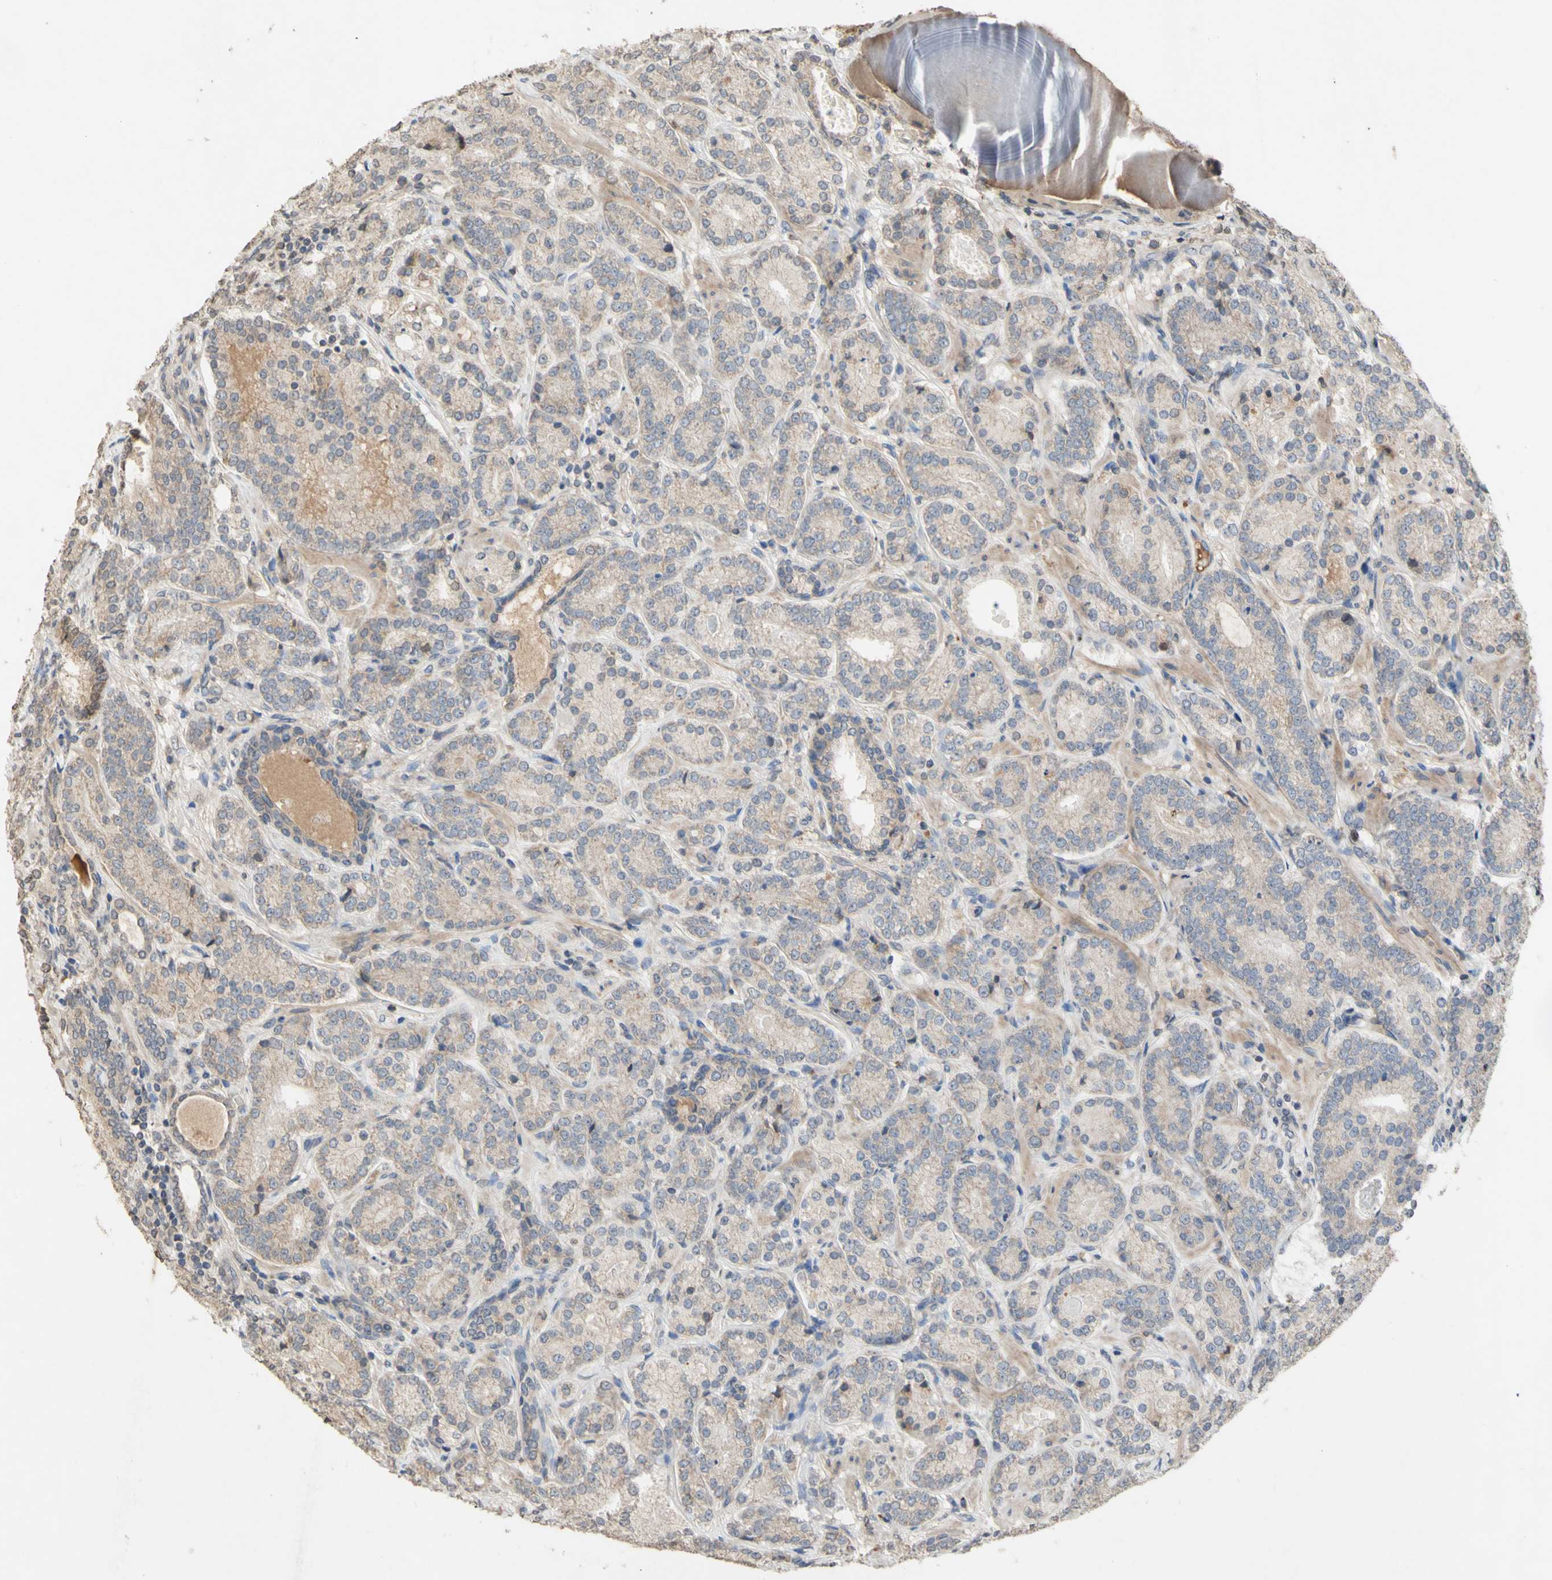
{"staining": {"intensity": "weak", "quantity": ">75%", "location": "cytoplasmic/membranous"}, "tissue": "prostate cancer", "cell_type": "Tumor cells", "image_type": "cancer", "snomed": [{"axis": "morphology", "description": "Adenocarcinoma, High grade"}, {"axis": "topography", "description": "Prostate"}], "caption": "DAB immunohistochemical staining of human prostate cancer shows weak cytoplasmic/membranous protein expression in approximately >75% of tumor cells.", "gene": "NECTIN3", "patient": {"sex": "male", "age": 61}}